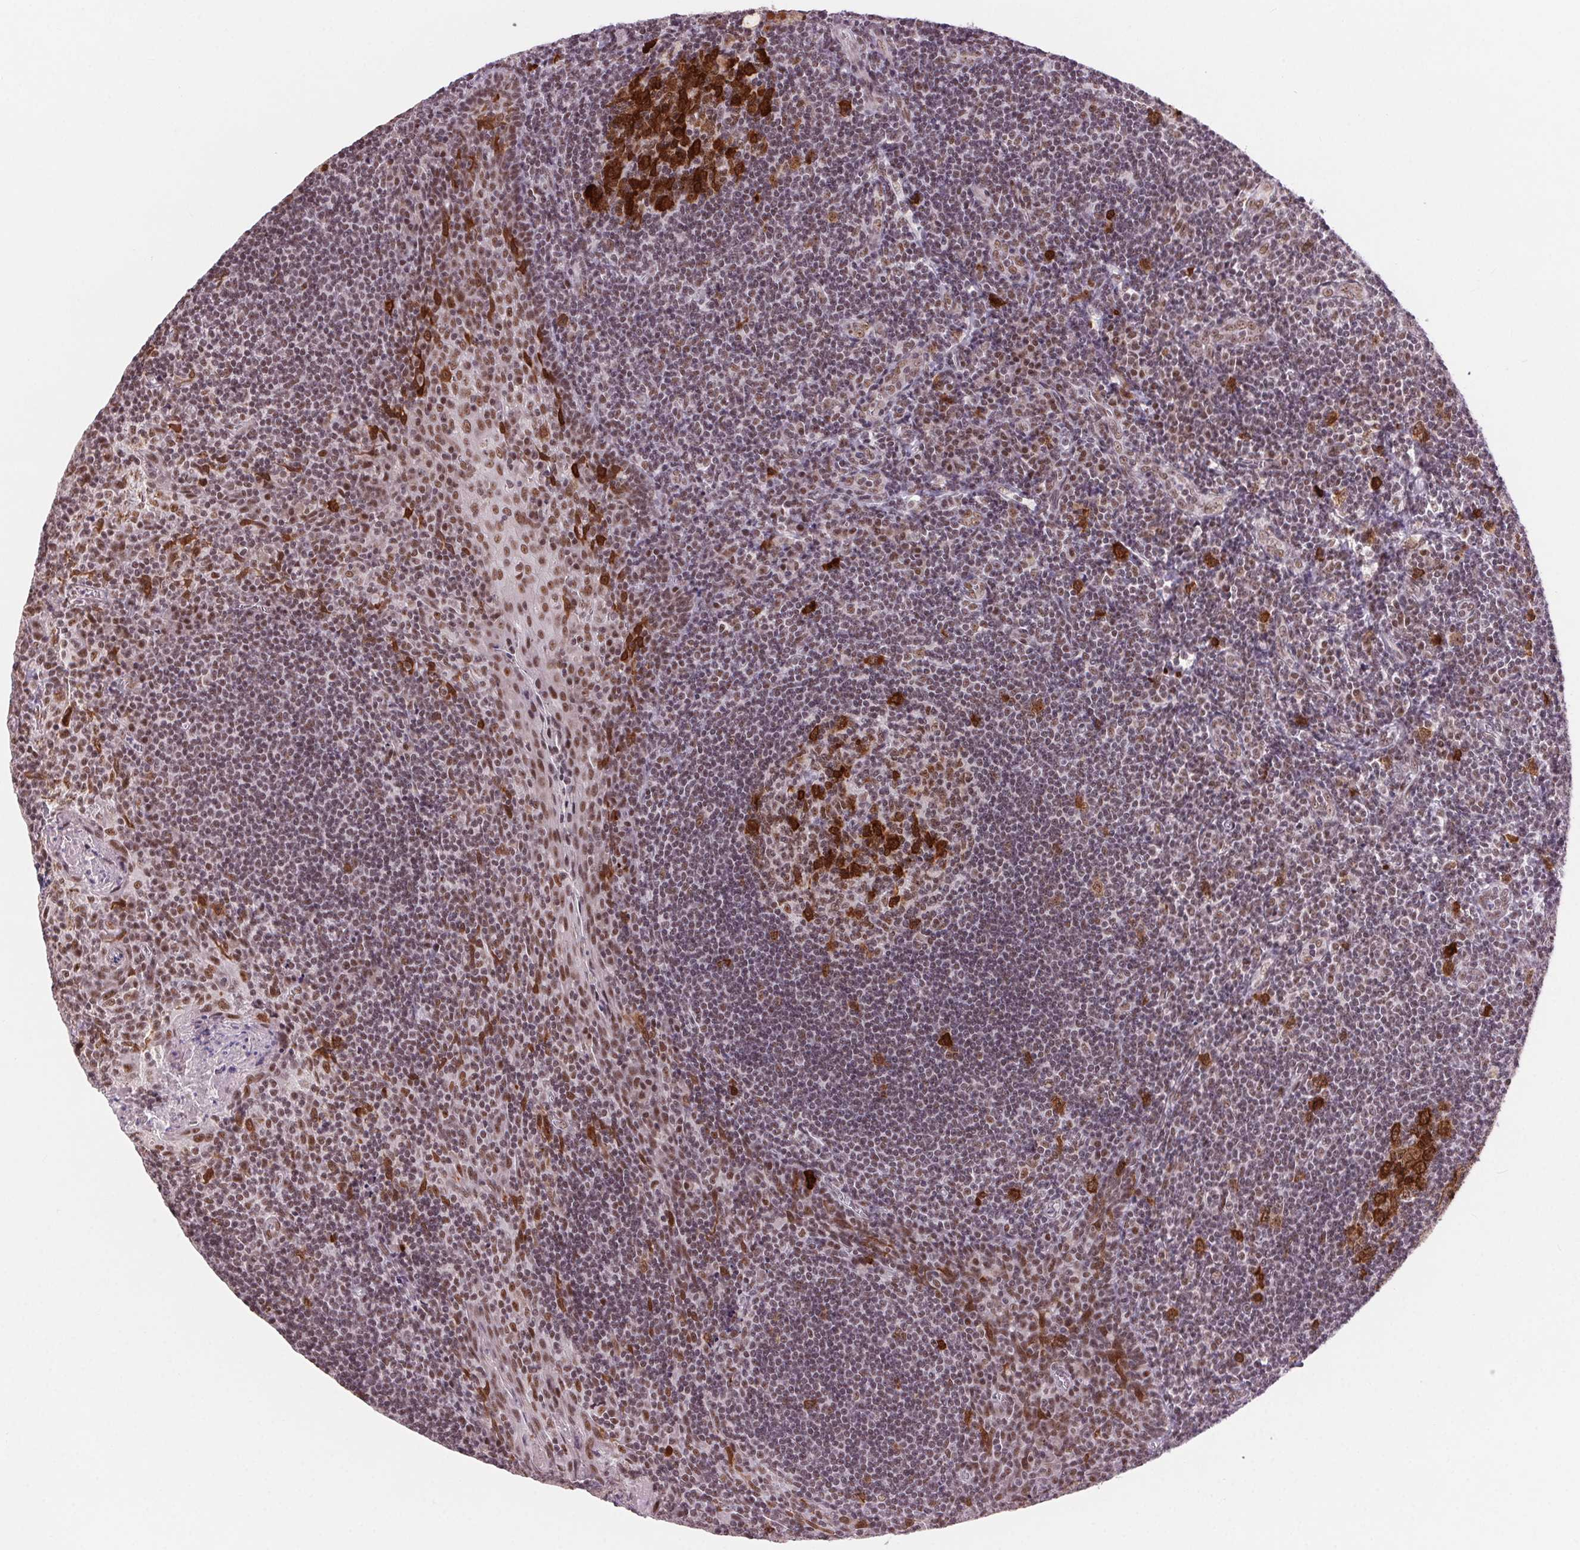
{"staining": {"intensity": "strong", "quantity": "25%-75%", "location": "cytoplasmic/membranous,nuclear"}, "tissue": "tonsil", "cell_type": "Germinal center cells", "image_type": "normal", "snomed": [{"axis": "morphology", "description": "Normal tissue, NOS"}, {"axis": "morphology", "description": "Inflammation, NOS"}, {"axis": "topography", "description": "Tonsil"}], "caption": "An immunohistochemistry image of normal tissue is shown. Protein staining in brown highlights strong cytoplasmic/membranous,nuclear positivity in tonsil within germinal center cells.", "gene": "CD2BP2", "patient": {"sex": "female", "age": 31}}